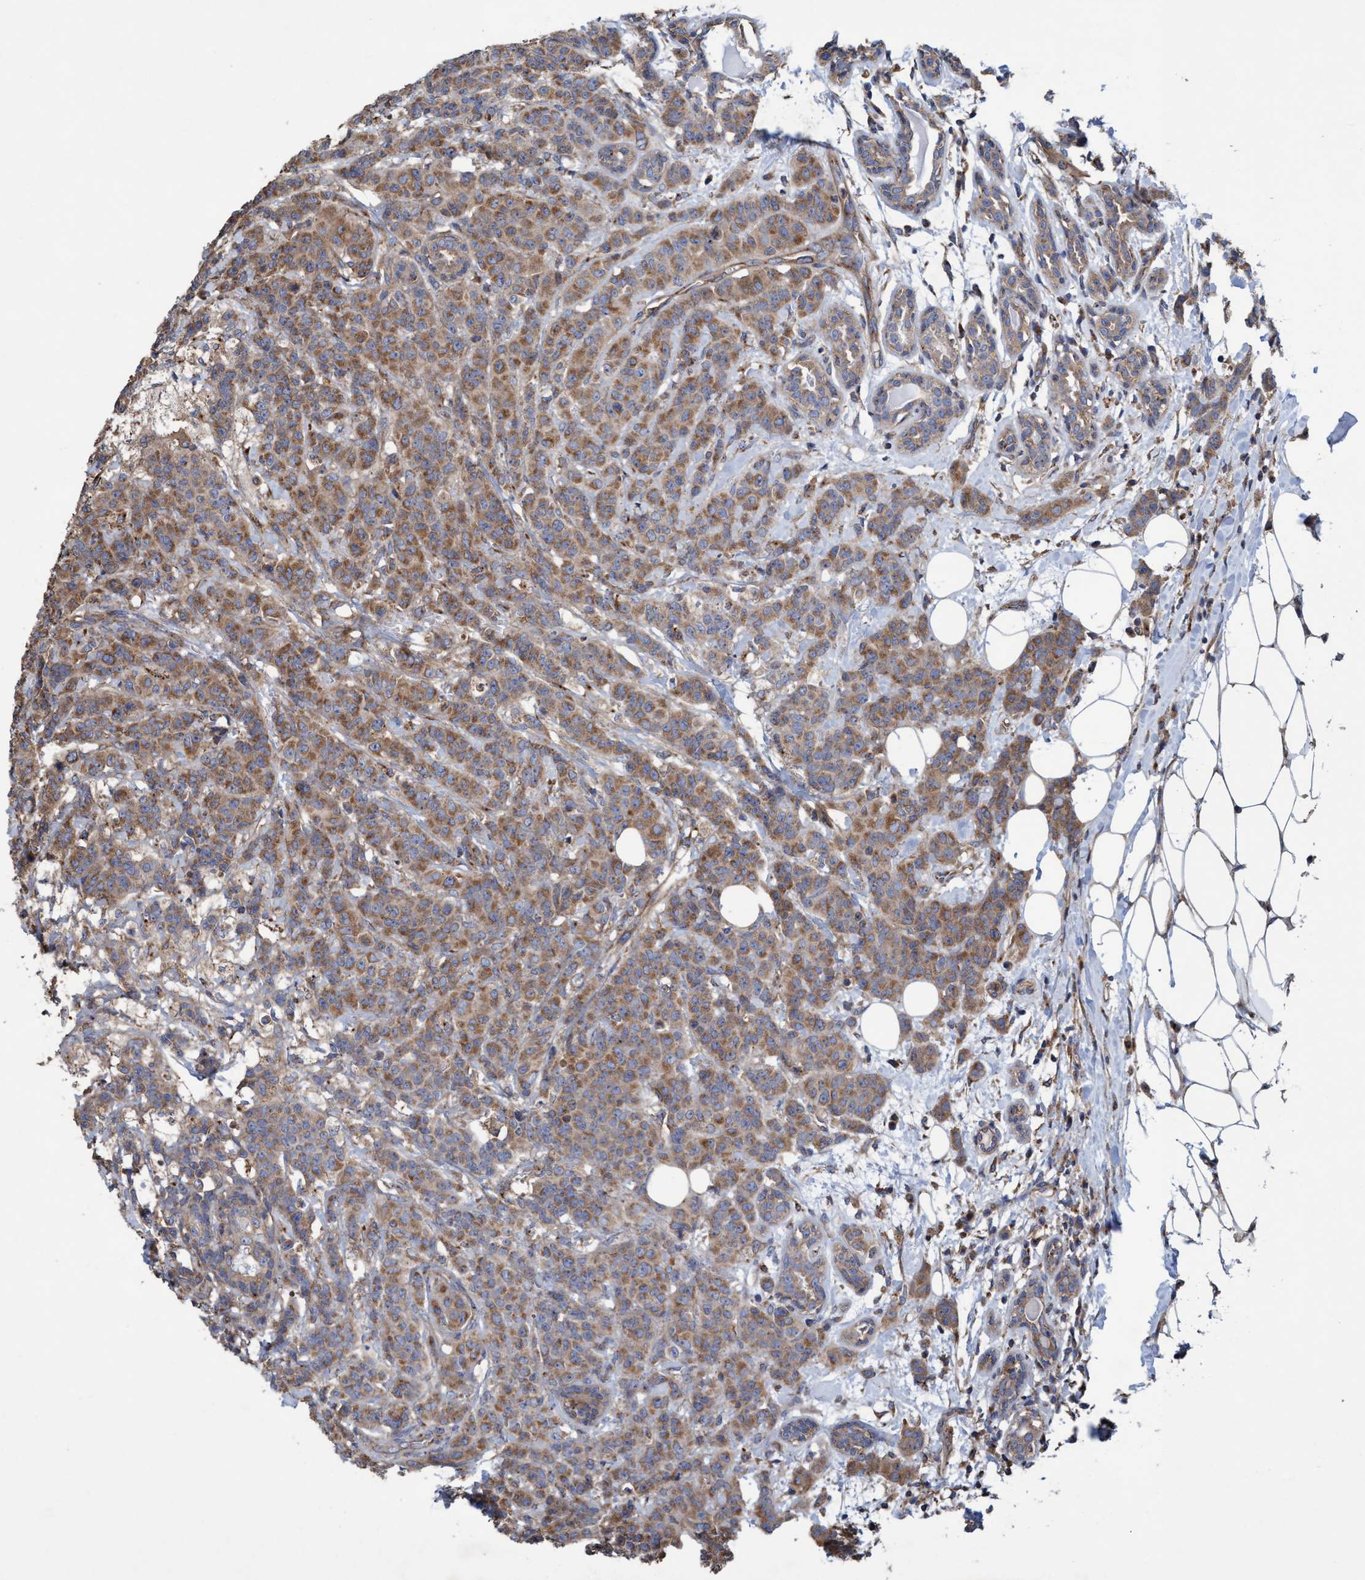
{"staining": {"intensity": "moderate", "quantity": ">75%", "location": "cytoplasmic/membranous"}, "tissue": "breast cancer", "cell_type": "Tumor cells", "image_type": "cancer", "snomed": [{"axis": "morphology", "description": "Normal tissue, NOS"}, {"axis": "morphology", "description": "Duct carcinoma"}, {"axis": "topography", "description": "Breast"}], "caption": "The histopathology image exhibits a brown stain indicating the presence of a protein in the cytoplasmic/membranous of tumor cells in breast cancer (infiltrating ductal carcinoma).", "gene": "BICD2", "patient": {"sex": "female", "age": 40}}